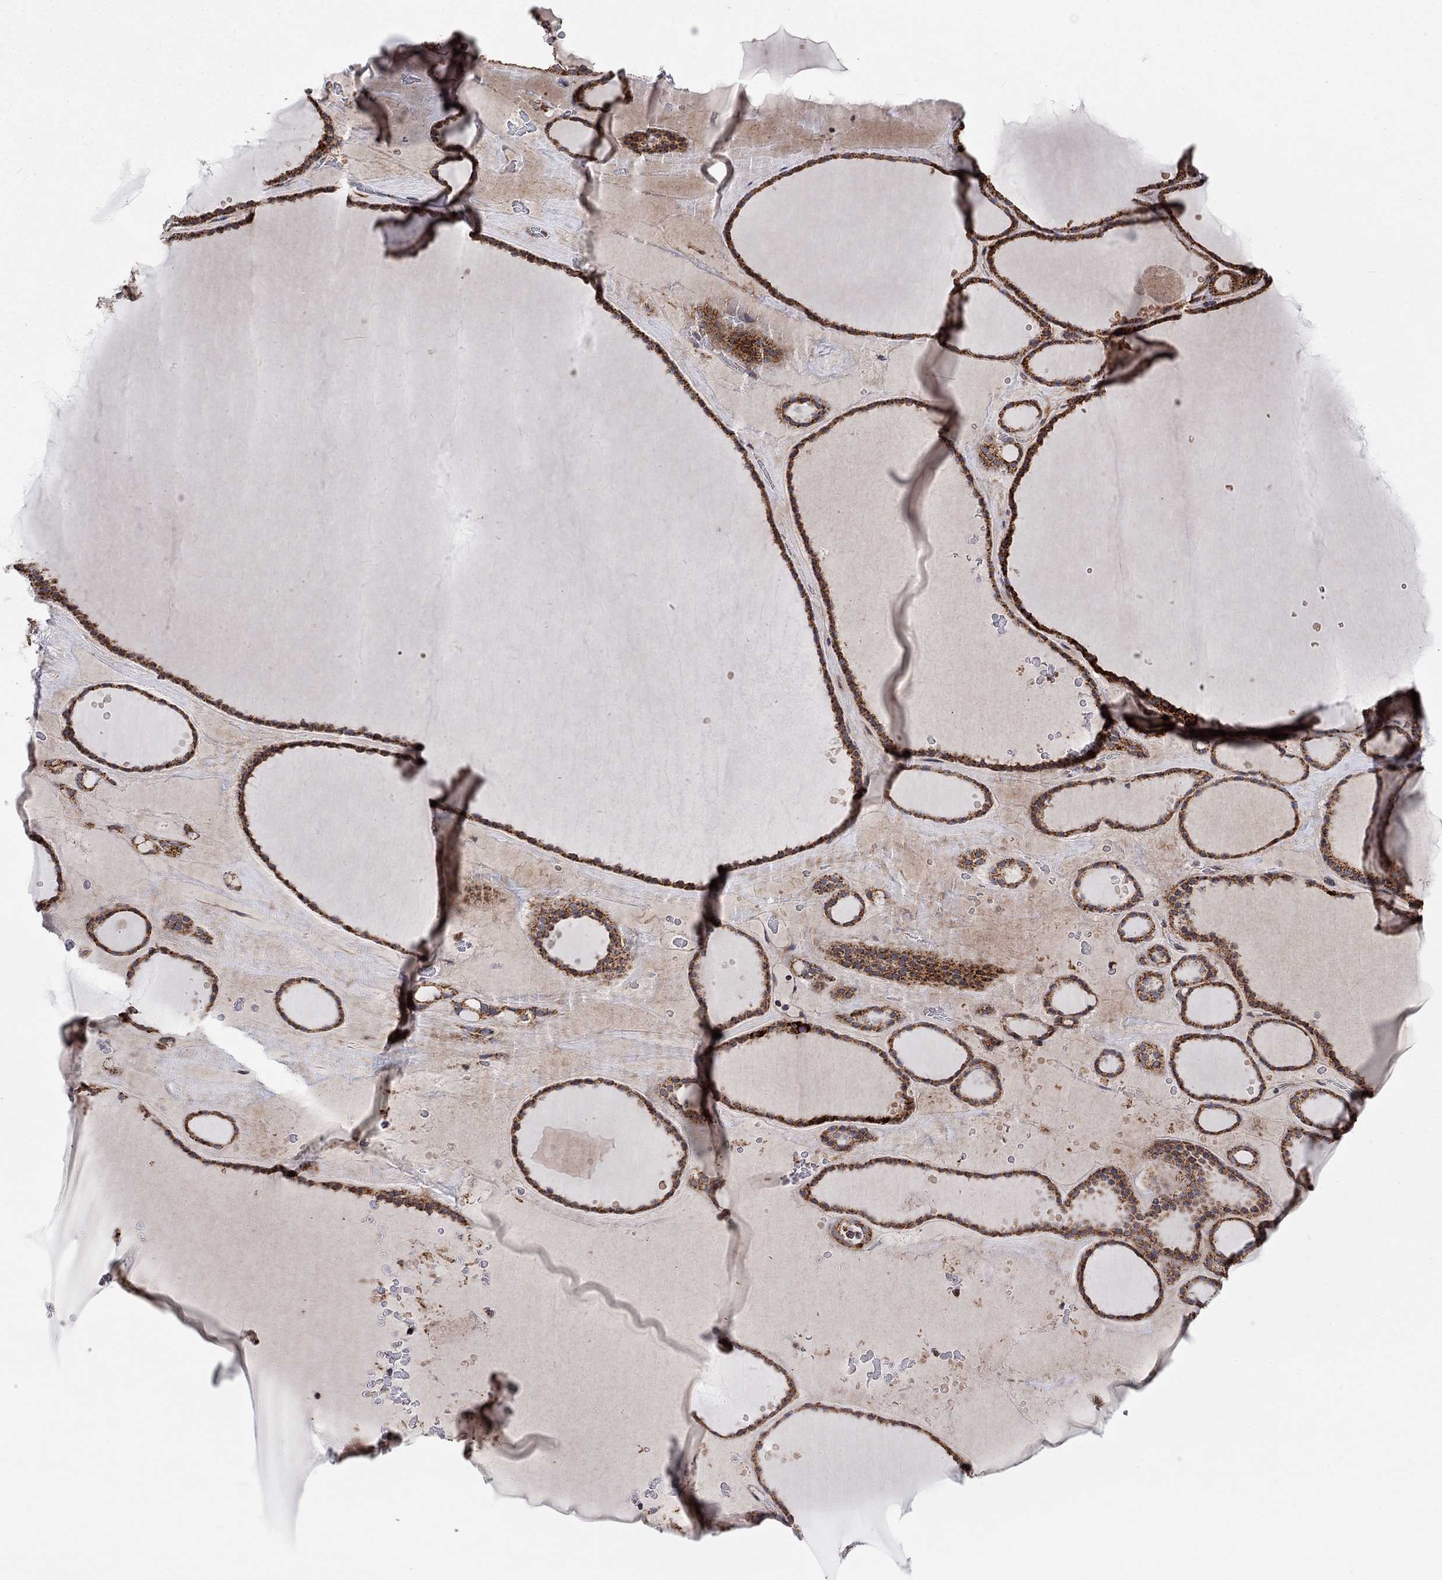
{"staining": {"intensity": "strong", "quantity": ">75%", "location": "cytoplasmic/membranous"}, "tissue": "thyroid gland", "cell_type": "Glandular cells", "image_type": "normal", "snomed": [{"axis": "morphology", "description": "Normal tissue, NOS"}, {"axis": "topography", "description": "Thyroid gland"}], "caption": "IHC of benign human thyroid gland shows high levels of strong cytoplasmic/membranous positivity in about >75% of glandular cells. The protein of interest is shown in brown color, while the nuclei are stained blue.", "gene": "IDS", "patient": {"sex": "male", "age": 63}}